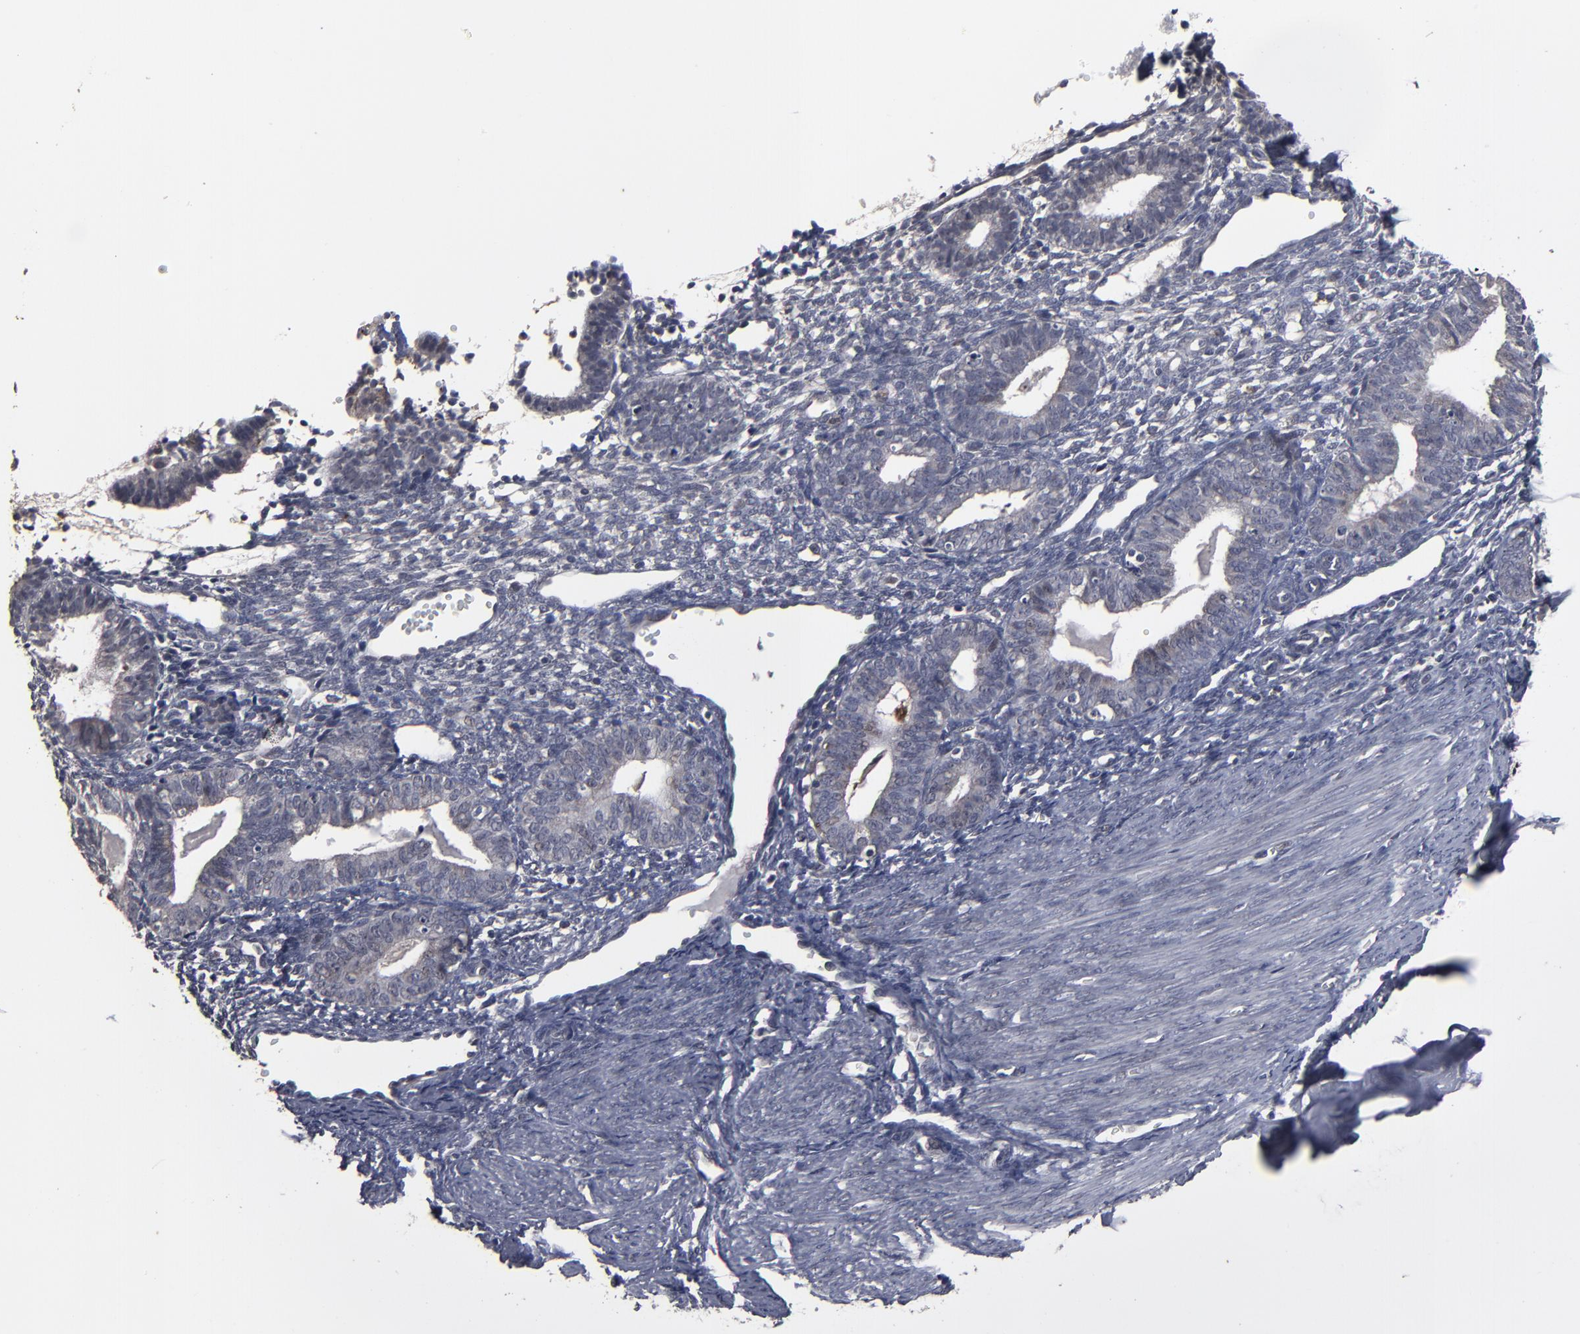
{"staining": {"intensity": "weak", "quantity": "<25%", "location": "cytoplasmic/membranous"}, "tissue": "endometrium", "cell_type": "Cells in endometrial stroma", "image_type": "normal", "snomed": [{"axis": "morphology", "description": "Normal tissue, NOS"}, {"axis": "topography", "description": "Endometrium"}], "caption": "IHC photomicrograph of unremarkable endometrium: human endometrium stained with DAB (3,3'-diaminobenzidine) demonstrates no significant protein expression in cells in endometrial stroma. Nuclei are stained in blue.", "gene": "SLC22A17", "patient": {"sex": "female", "age": 61}}